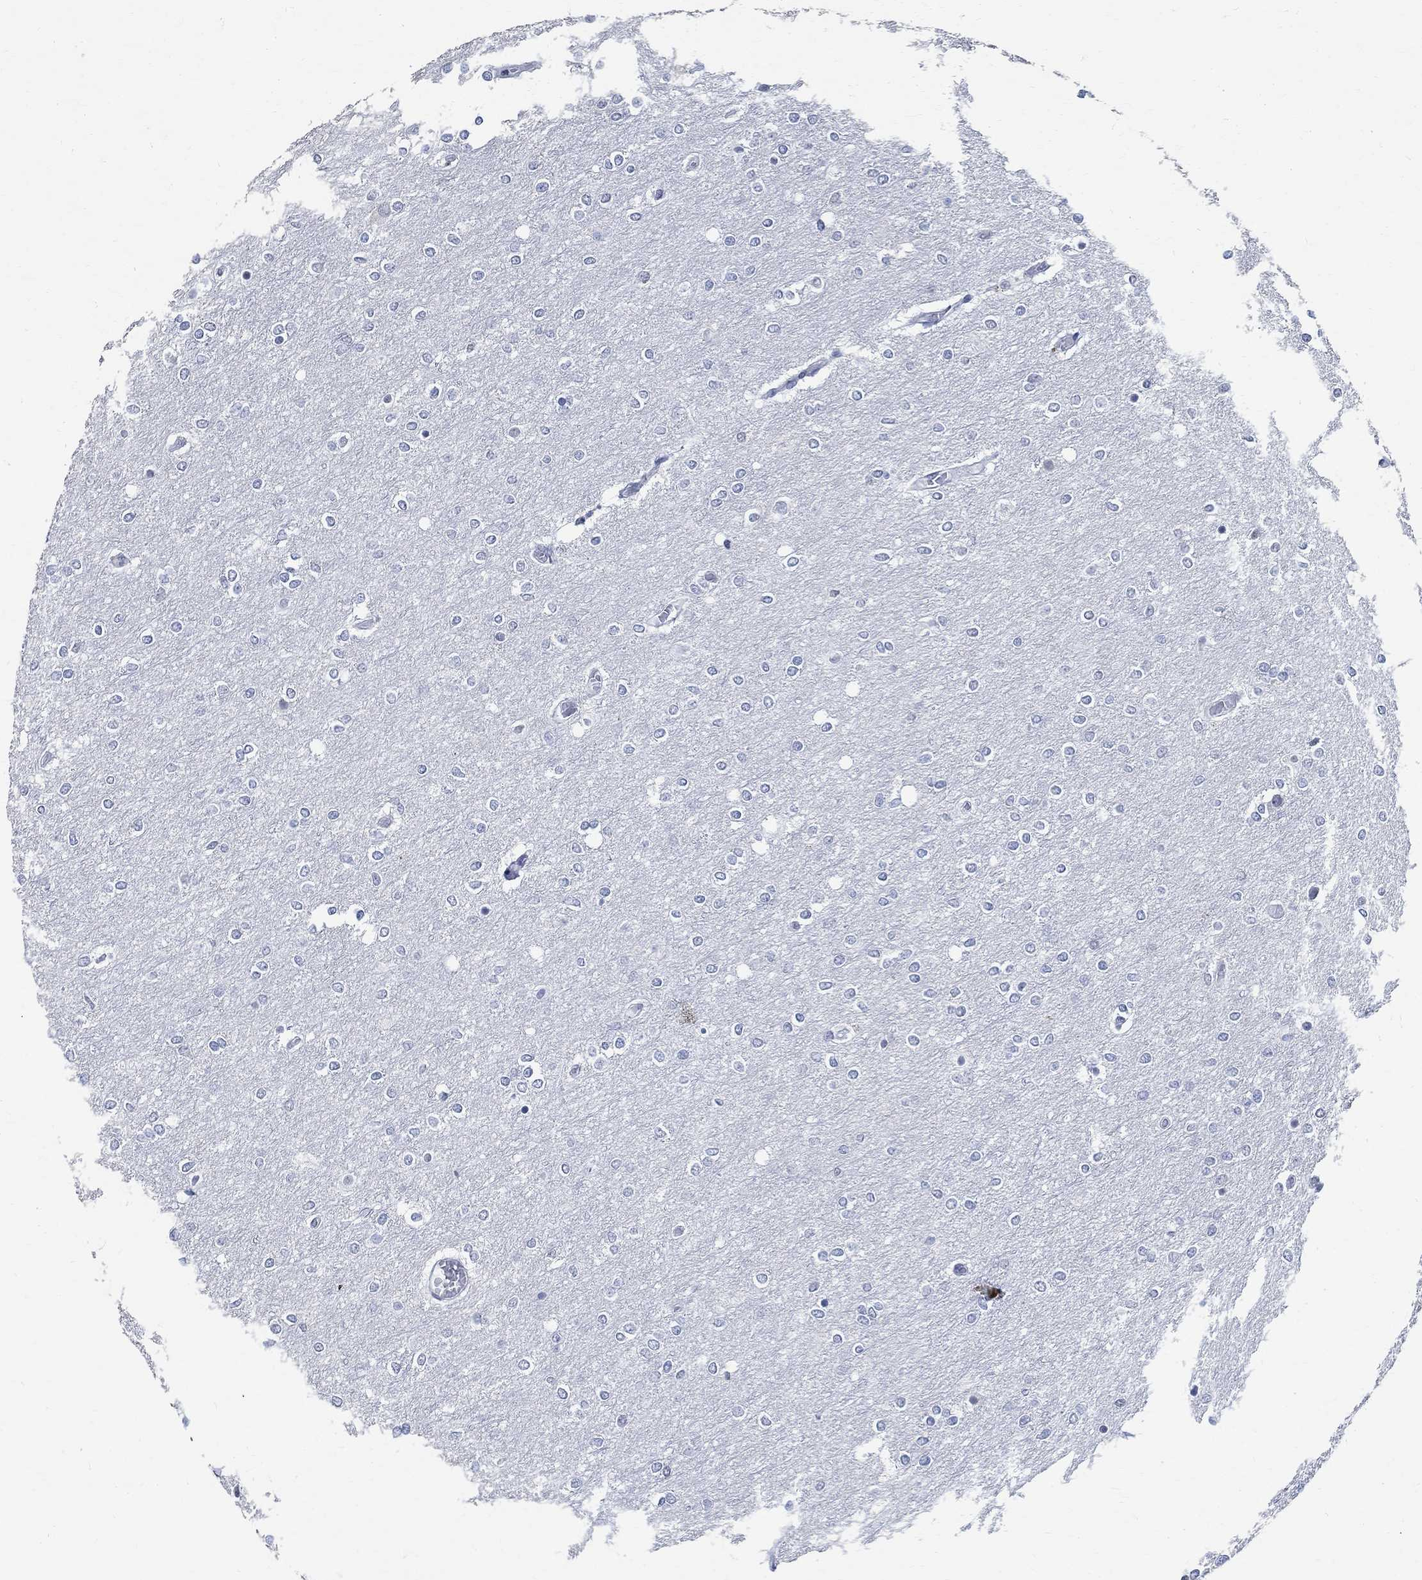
{"staining": {"intensity": "negative", "quantity": "none", "location": "none"}, "tissue": "glioma", "cell_type": "Tumor cells", "image_type": "cancer", "snomed": [{"axis": "morphology", "description": "Glioma, malignant, High grade"}, {"axis": "topography", "description": "Brain"}], "caption": "DAB (3,3'-diaminobenzidine) immunohistochemical staining of glioma demonstrates no significant expression in tumor cells. (Stains: DAB immunohistochemistry with hematoxylin counter stain, Microscopy: brightfield microscopy at high magnification).", "gene": "TMEM221", "patient": {"sex": "female", "age": 61}}